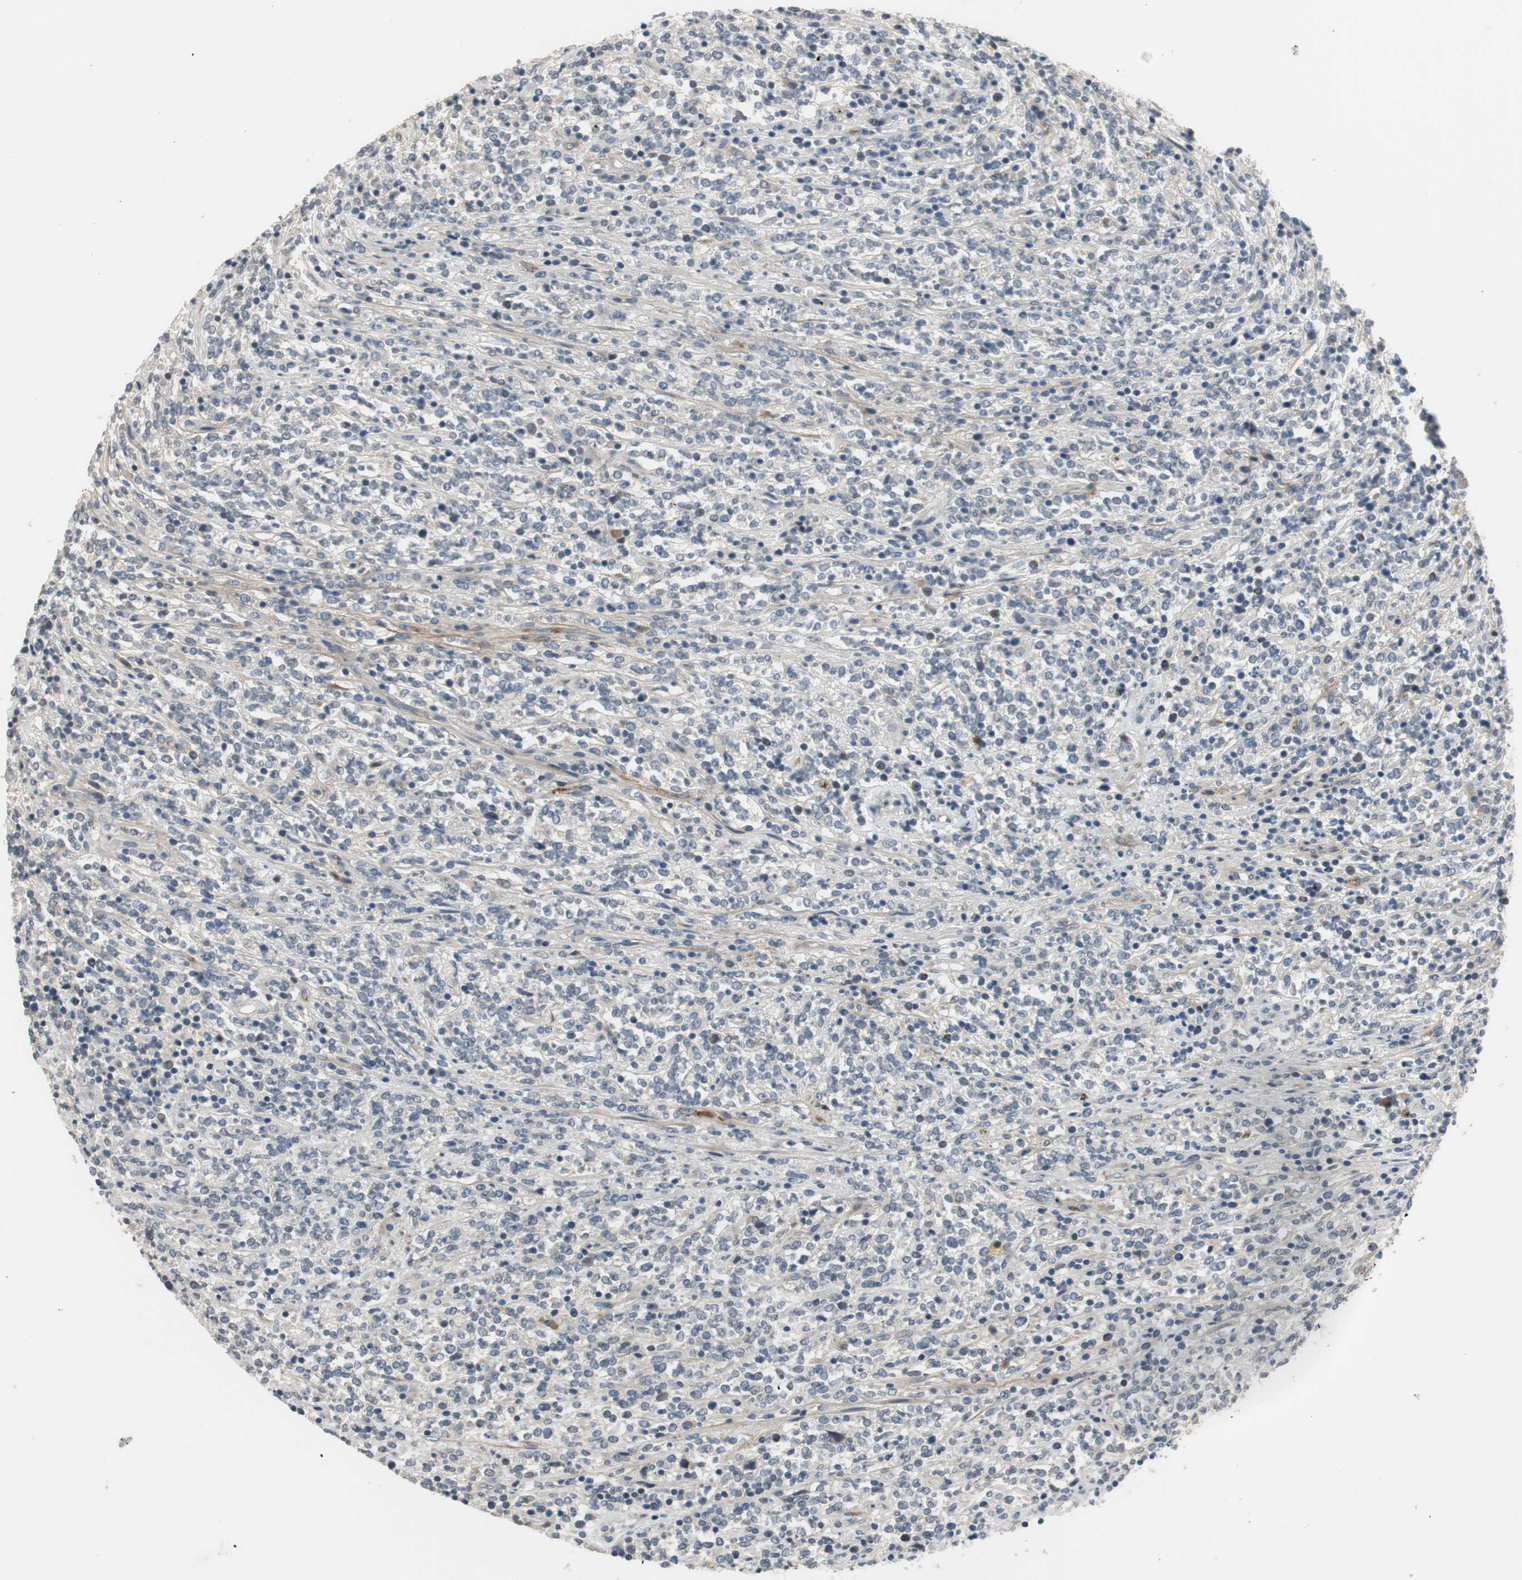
{"staining": {"intensity": "weak", "quantity": "25%-75%", "location": "none"}, "tissue": "lymphoma", "cell_type": "Tumor cells", "image_type": "cancer", "snomed": [{"axis": "morphology", "description": "Malignant lymphoma, non-Hodgkin's type, High grade"}, {"axis": "topography", "description": "Soft tissue"}], "caption": "DAB immunohistochemical staining of human lymphoma demonstrates weak None protein staining in approximately 25%-75% of tumor cells. (Brightfield microscopy of DAB IHC at high magnification).", "gene": "COL12A1", "patient": {"sex": "male", "age": 18}}